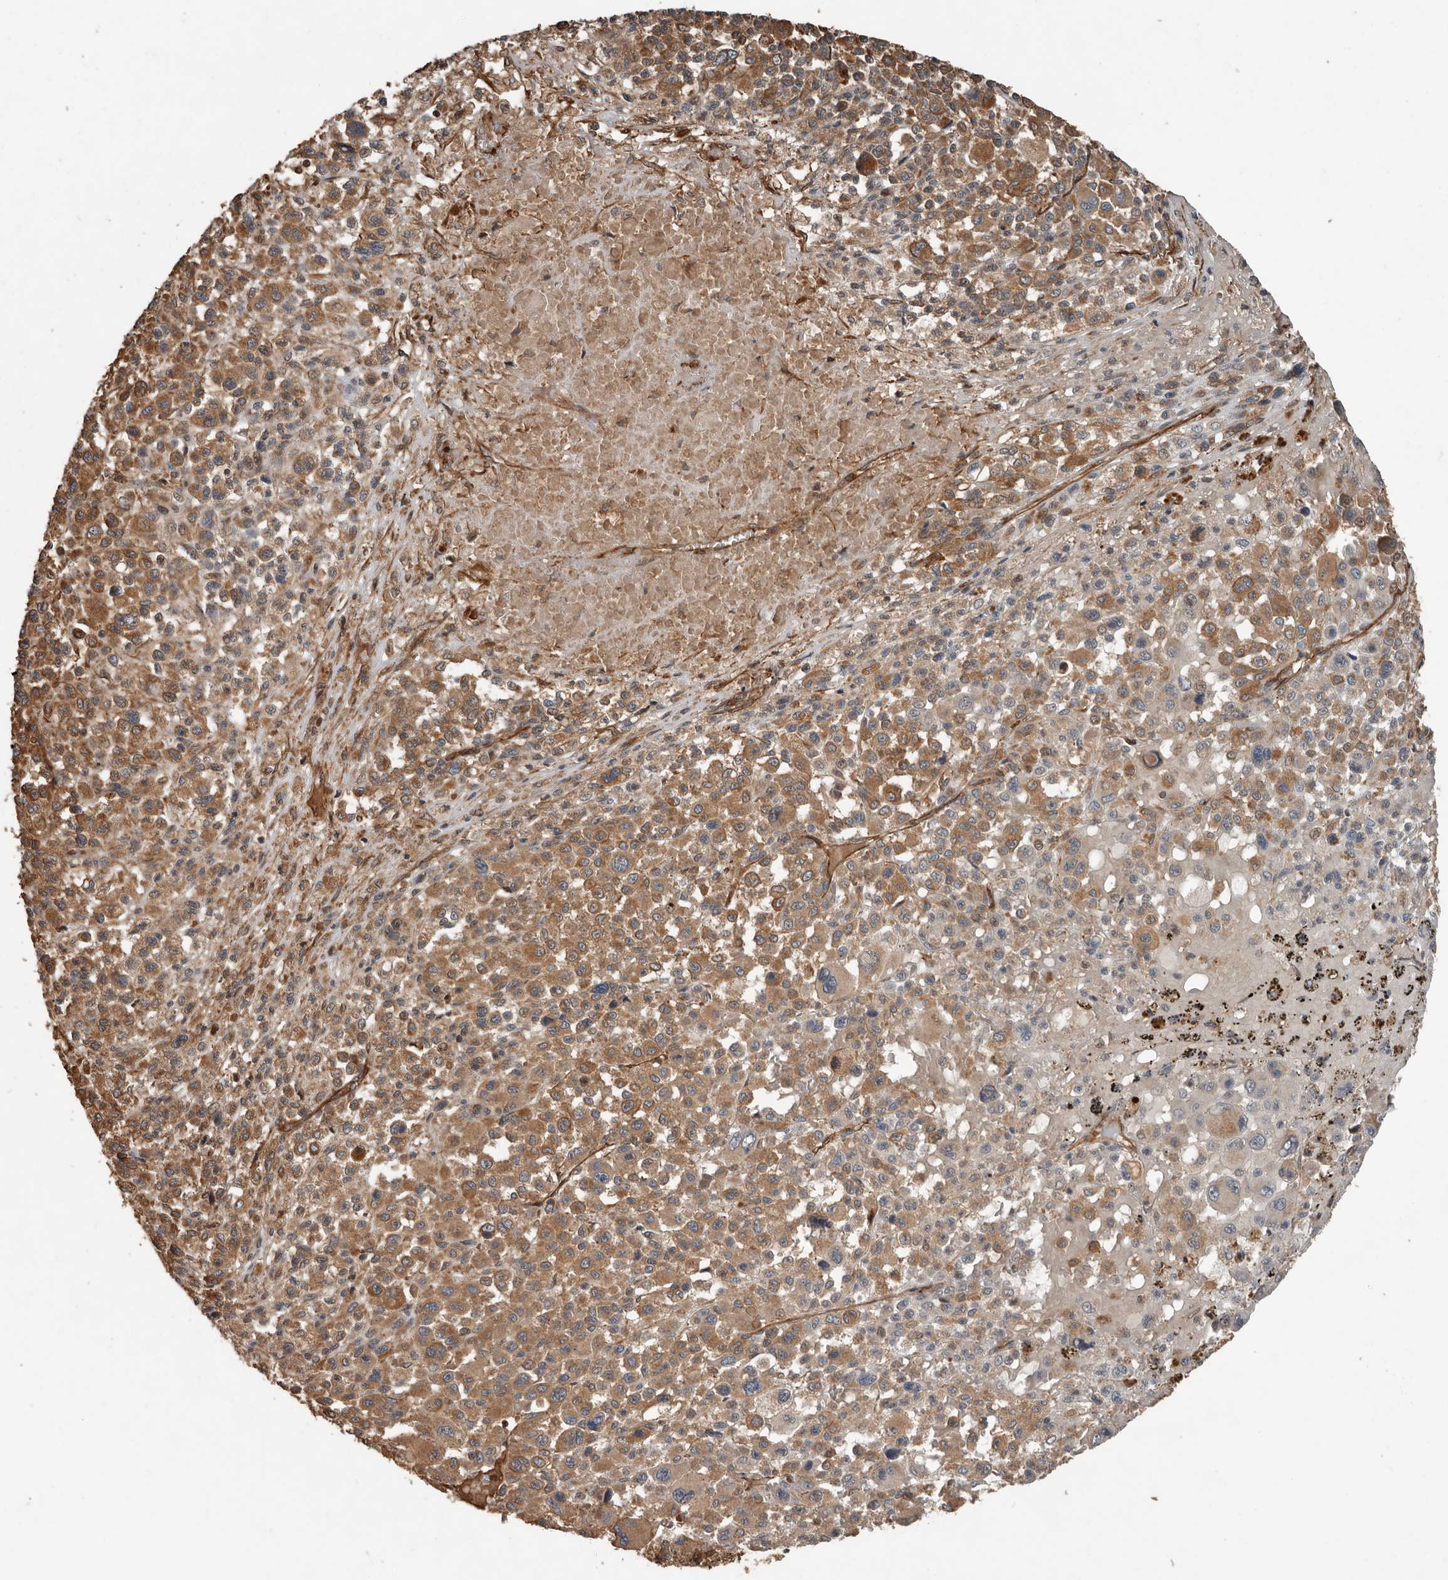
{"staining": {"intensity": "moderate", "quantity": ">75%", "location": "cytoplasmic/membranous"}, "tissue": "melanoma", "cell_type": "Tumor cells", "image_type": "cancer", "snomed": [{"axis": "morphology", "description": "Malignant melanoma, Metastatic site"}, {"axis": "topography", "description": "Skin"}], "caption": "Melanoma was stained to show a protein in brown. There is medium levels of moderate cytoplasmic/membranous expression in about >75% of tumor cells.", "gene": "YOD1", "patient": {"sex": "female", "age": 74}}